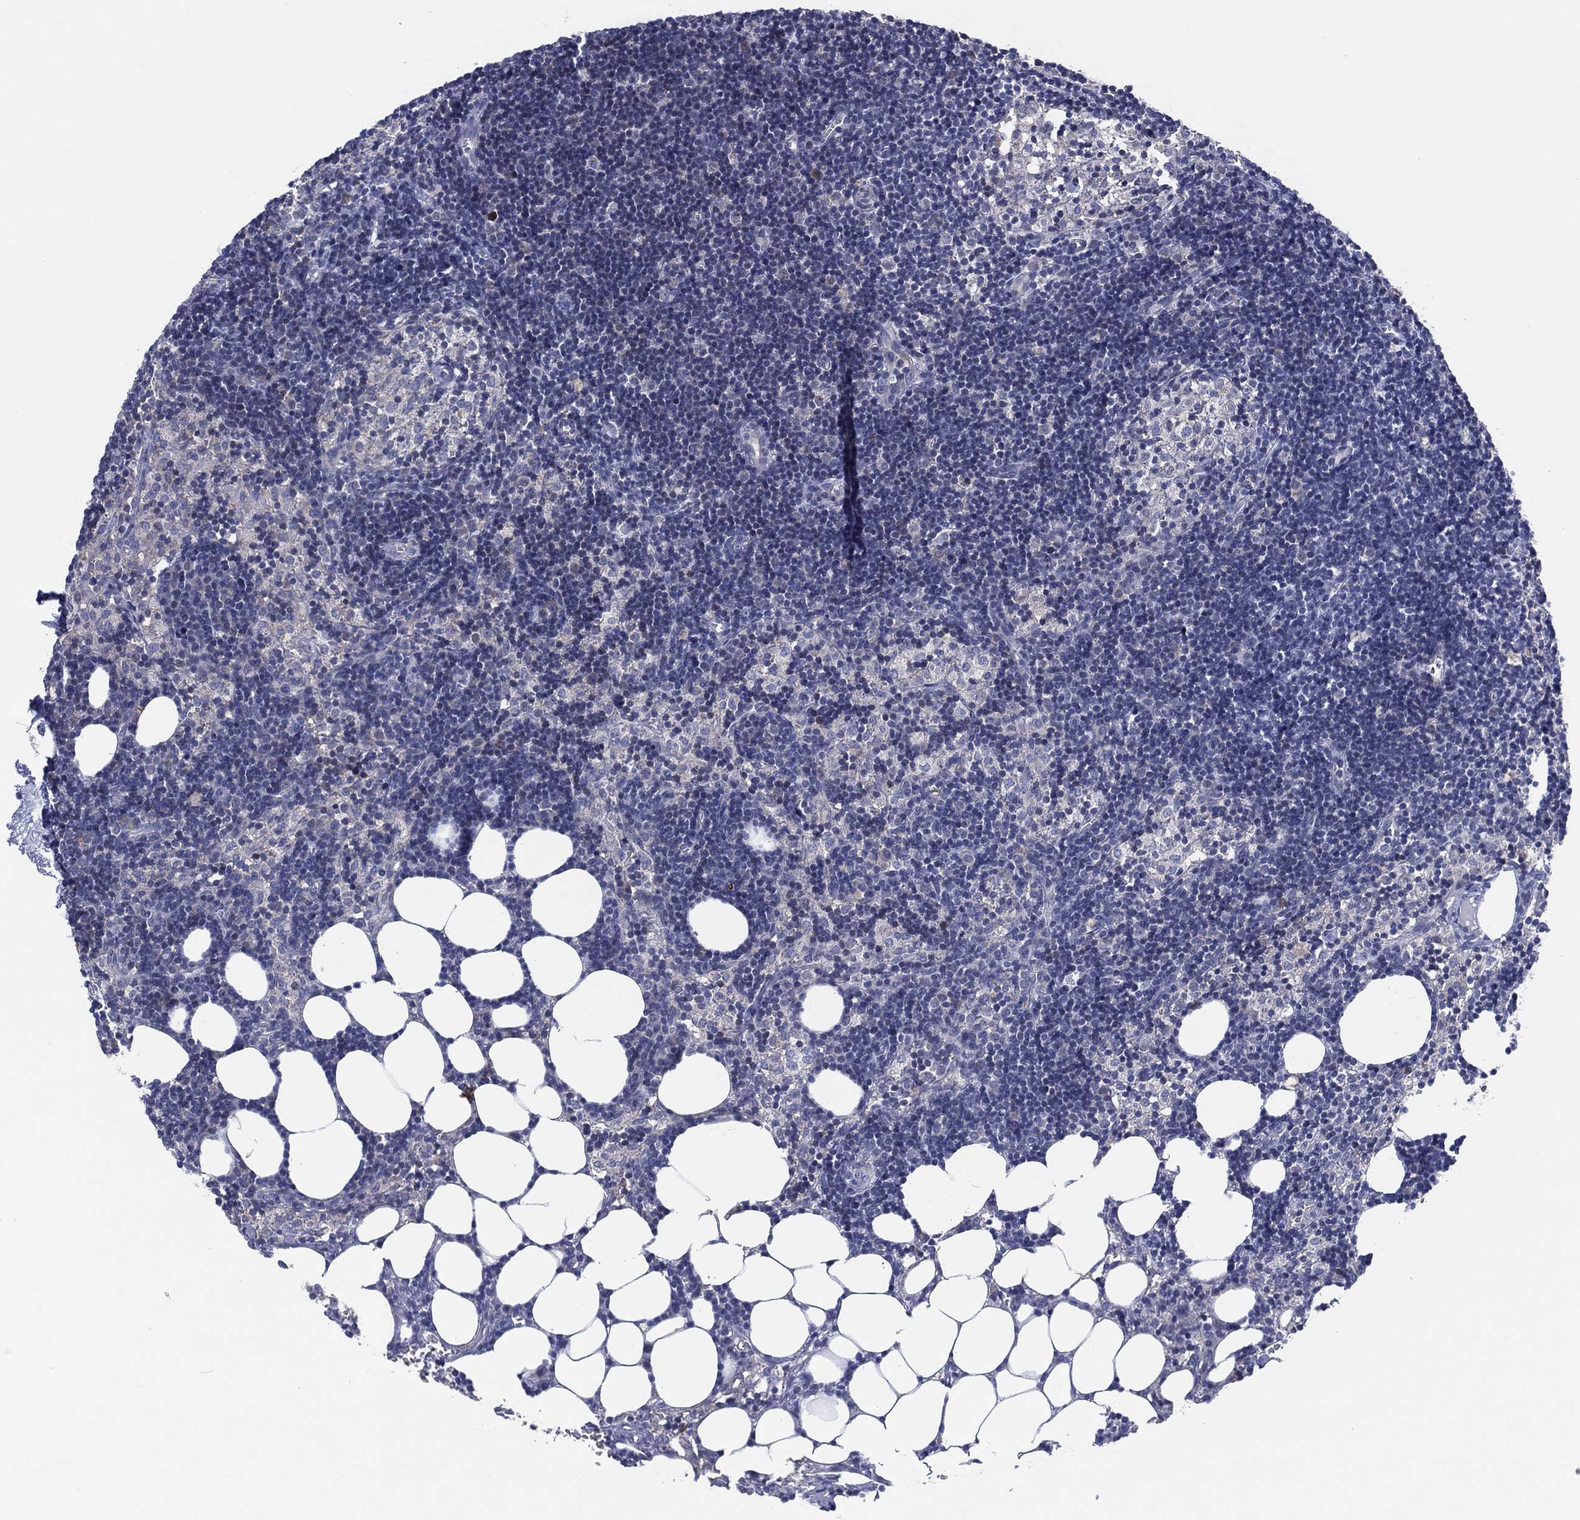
{"staining": {"intensity": "negative", "quantity": "none", "location": "none"}, "tissue": "lymph node", "cell_type": "Germinal center cells", "image_type": "normal", "snomed": [{"axis": "morphology", "description": "Normal tissue, NOS"}, {"axis": "topography", "description": "Lymph node"}], "caption": "Human lymph node stained for a protein using immunohistochemistry (IHC) reveals no staining in germinal center cells.", "gene": "HEATR4", "patient": {"sex": "female", "age": 52}}